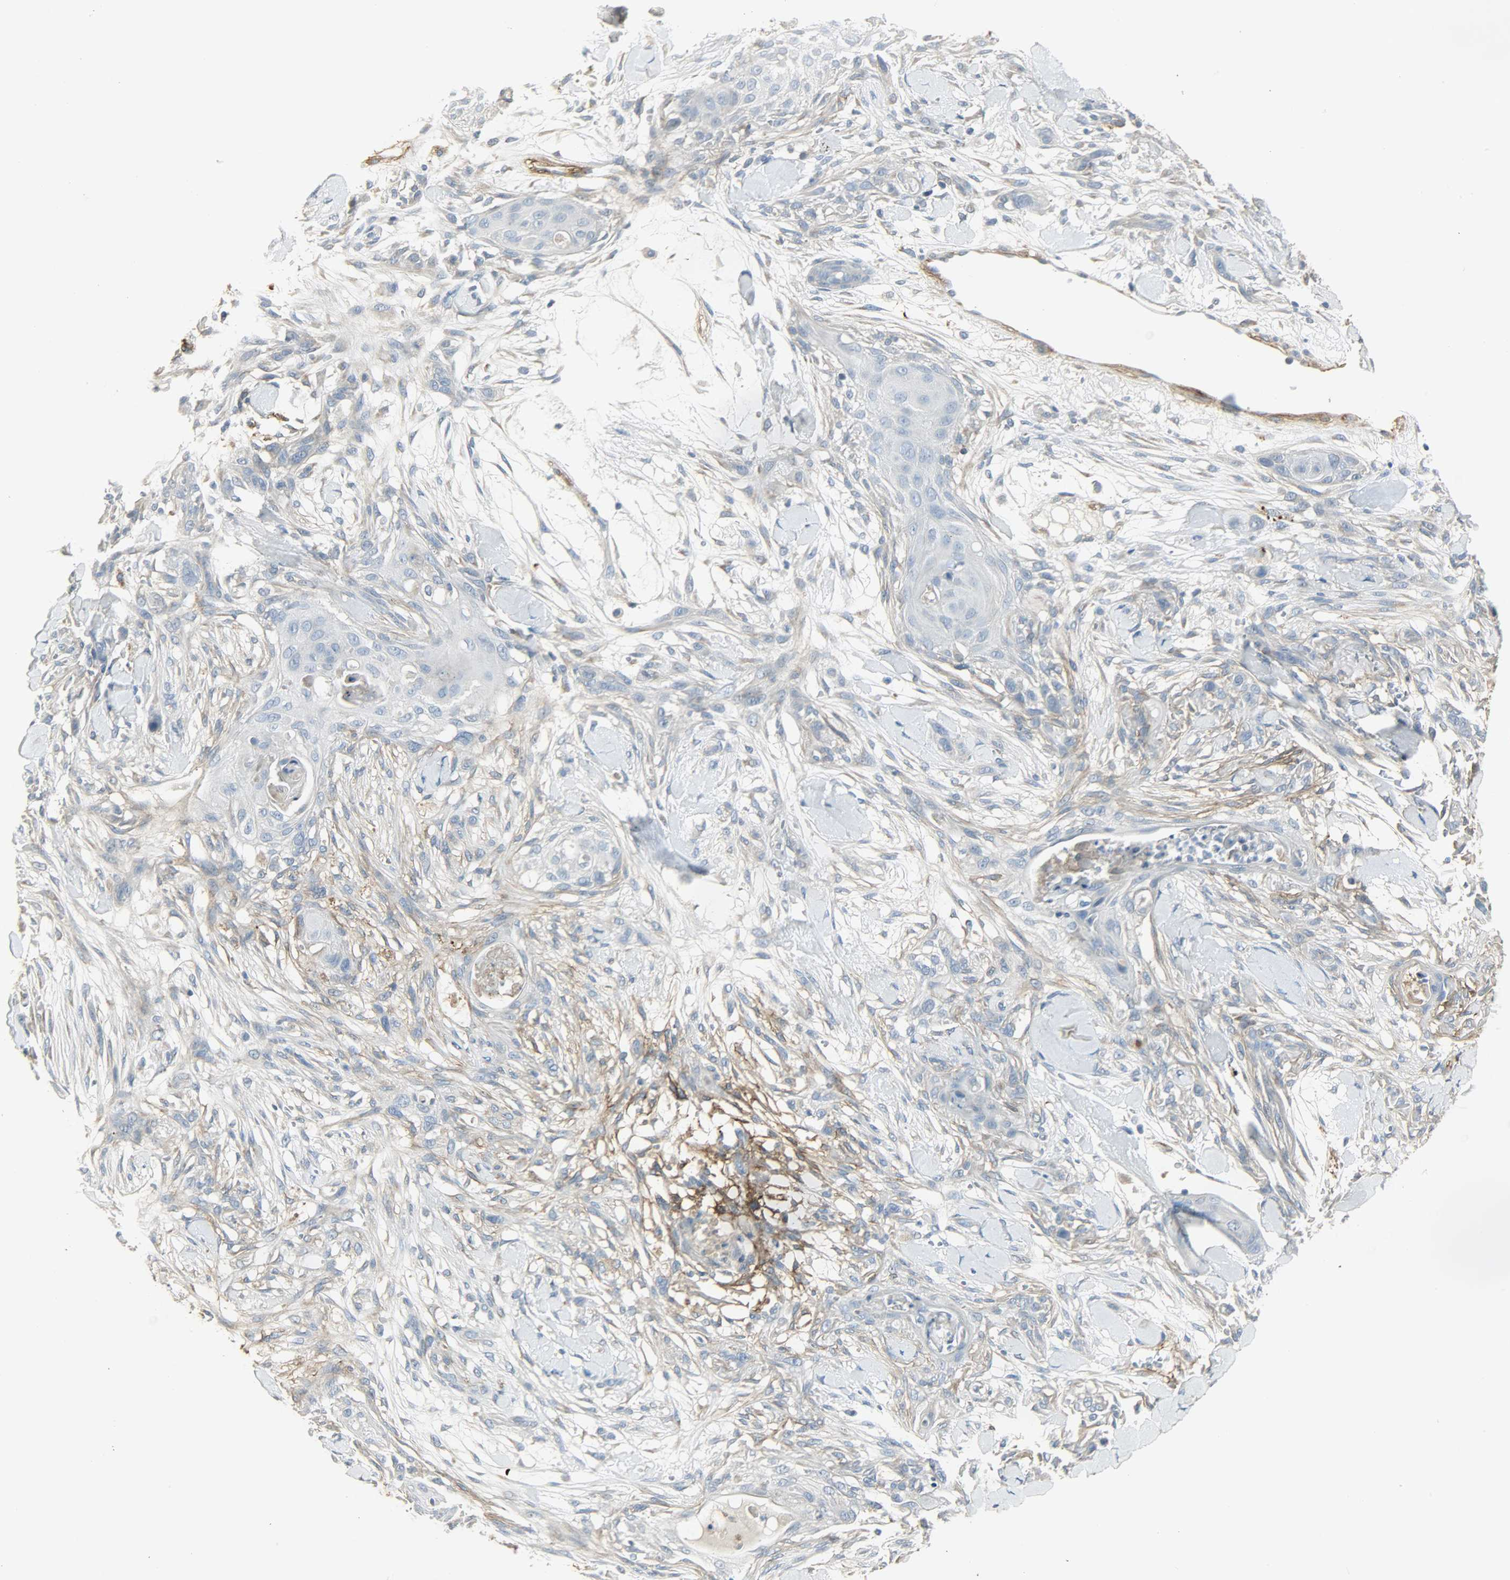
{"staining": {"intensity": "negative", "quantity": "none", "location": "none"}, "tissue": "skin cancer", "cell_type": "Tumor cells", "image_type": "cancer", "snomed": [{"axis": "morphology", "description": "Squamous cell carcinoma, NOS"}, {"axis": "topography", "description": "Skin"}], "caption": "Image shows no protein positivity in tumor cells of skin cancer tissue.", "gene": "ENPEP", "patient": {"sex": "female", "age": 59}}